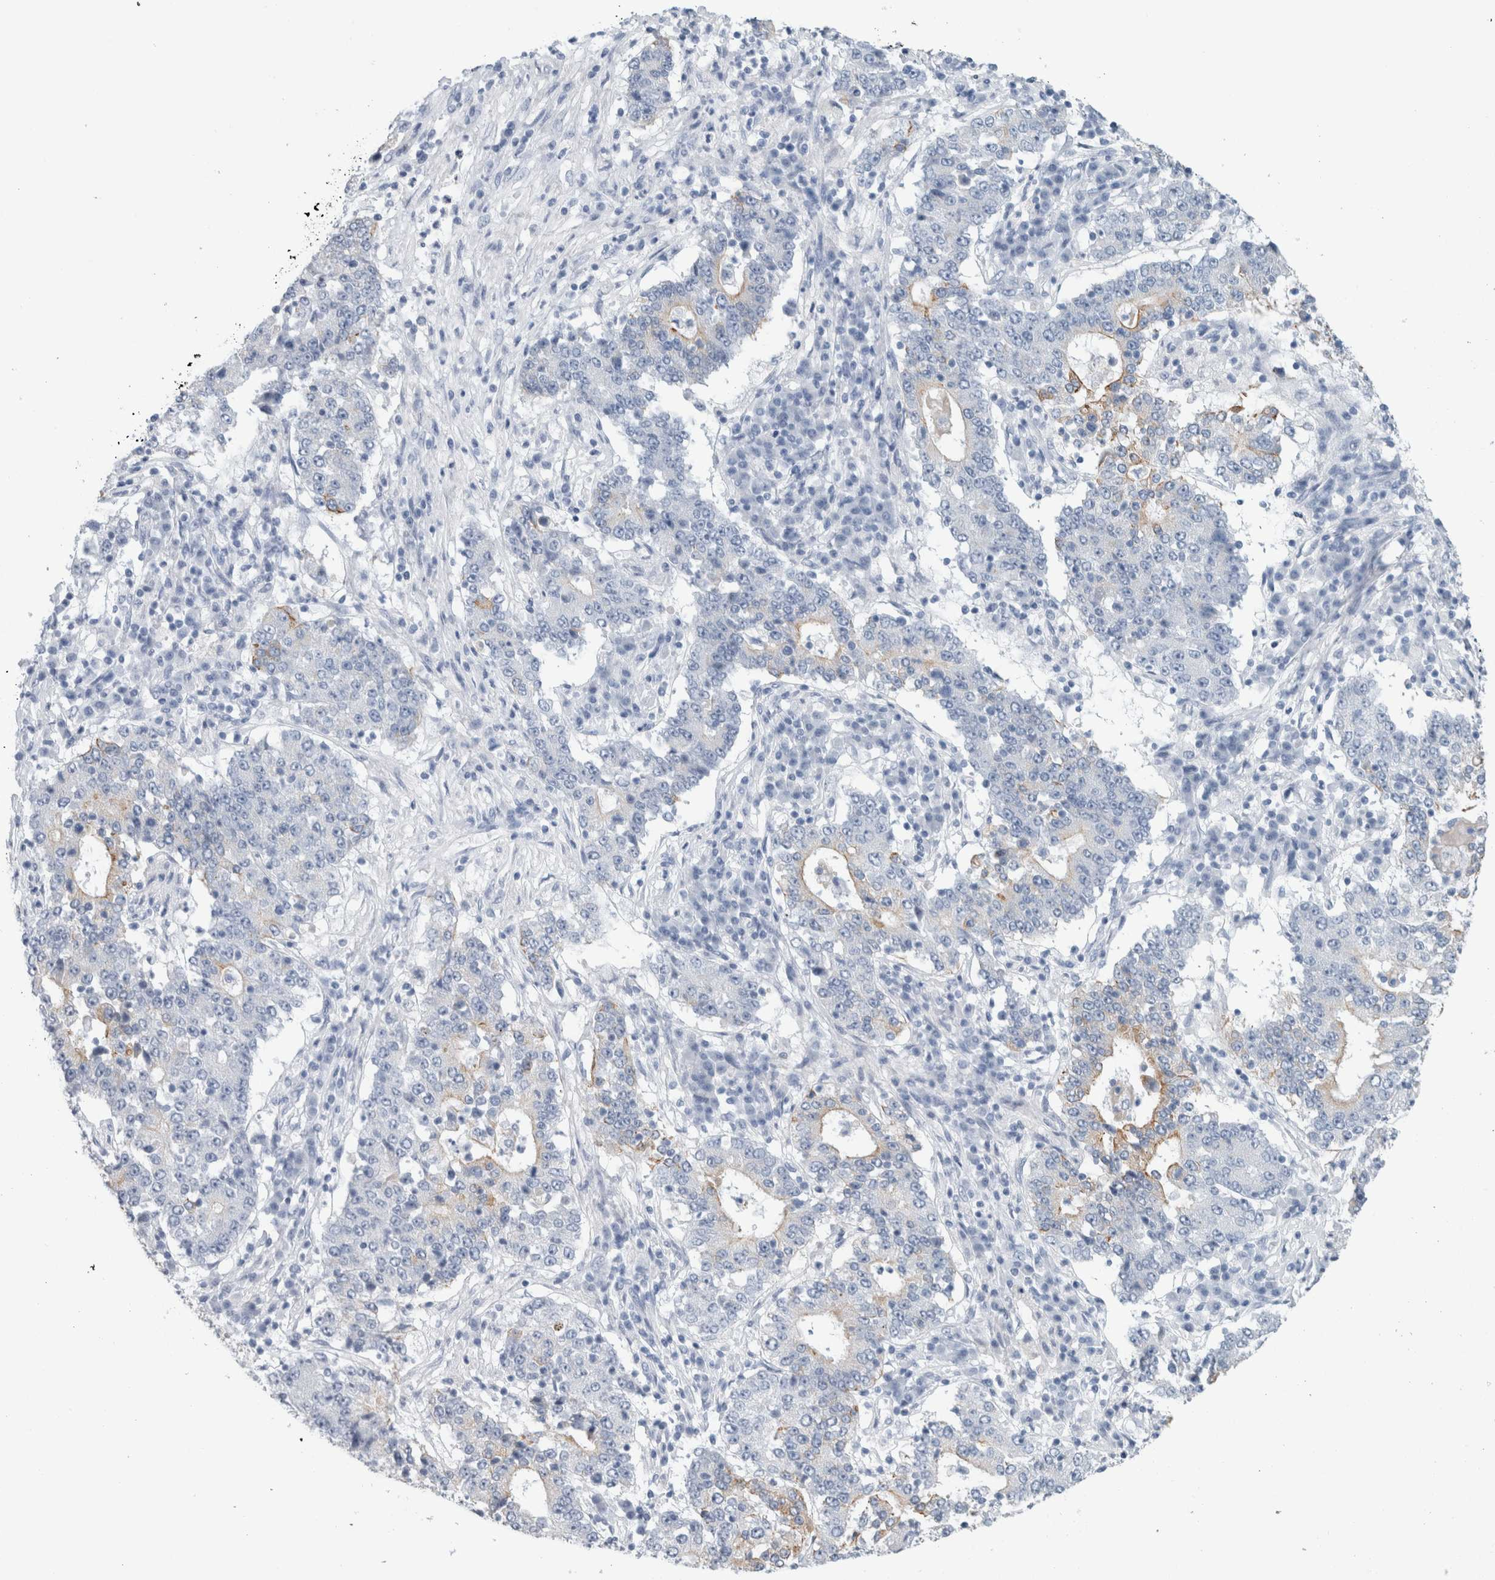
{"staining": {"intensity": "moderate", "quantity": "<25%", "location": "cytoplasmic/membranous"}, "tissue": "stomach cancer", "cell_type": "Tumor cells", "image_type": "cancer", "snomed": [{"axis": "morphology", "description": "Adenocarcinoma, NOS"}, {"axis": "topography", "description": "Stomach"}], "caption": "Stomach cancer (adenocarcinoma) was stained to show a protein in brown. There is low levels of moderate cytoplasmic/membranous positivity in approximately <25% of tumor cells.", "gene": "RPH3AL", "patient": {"sex": "male", "age": 59}}